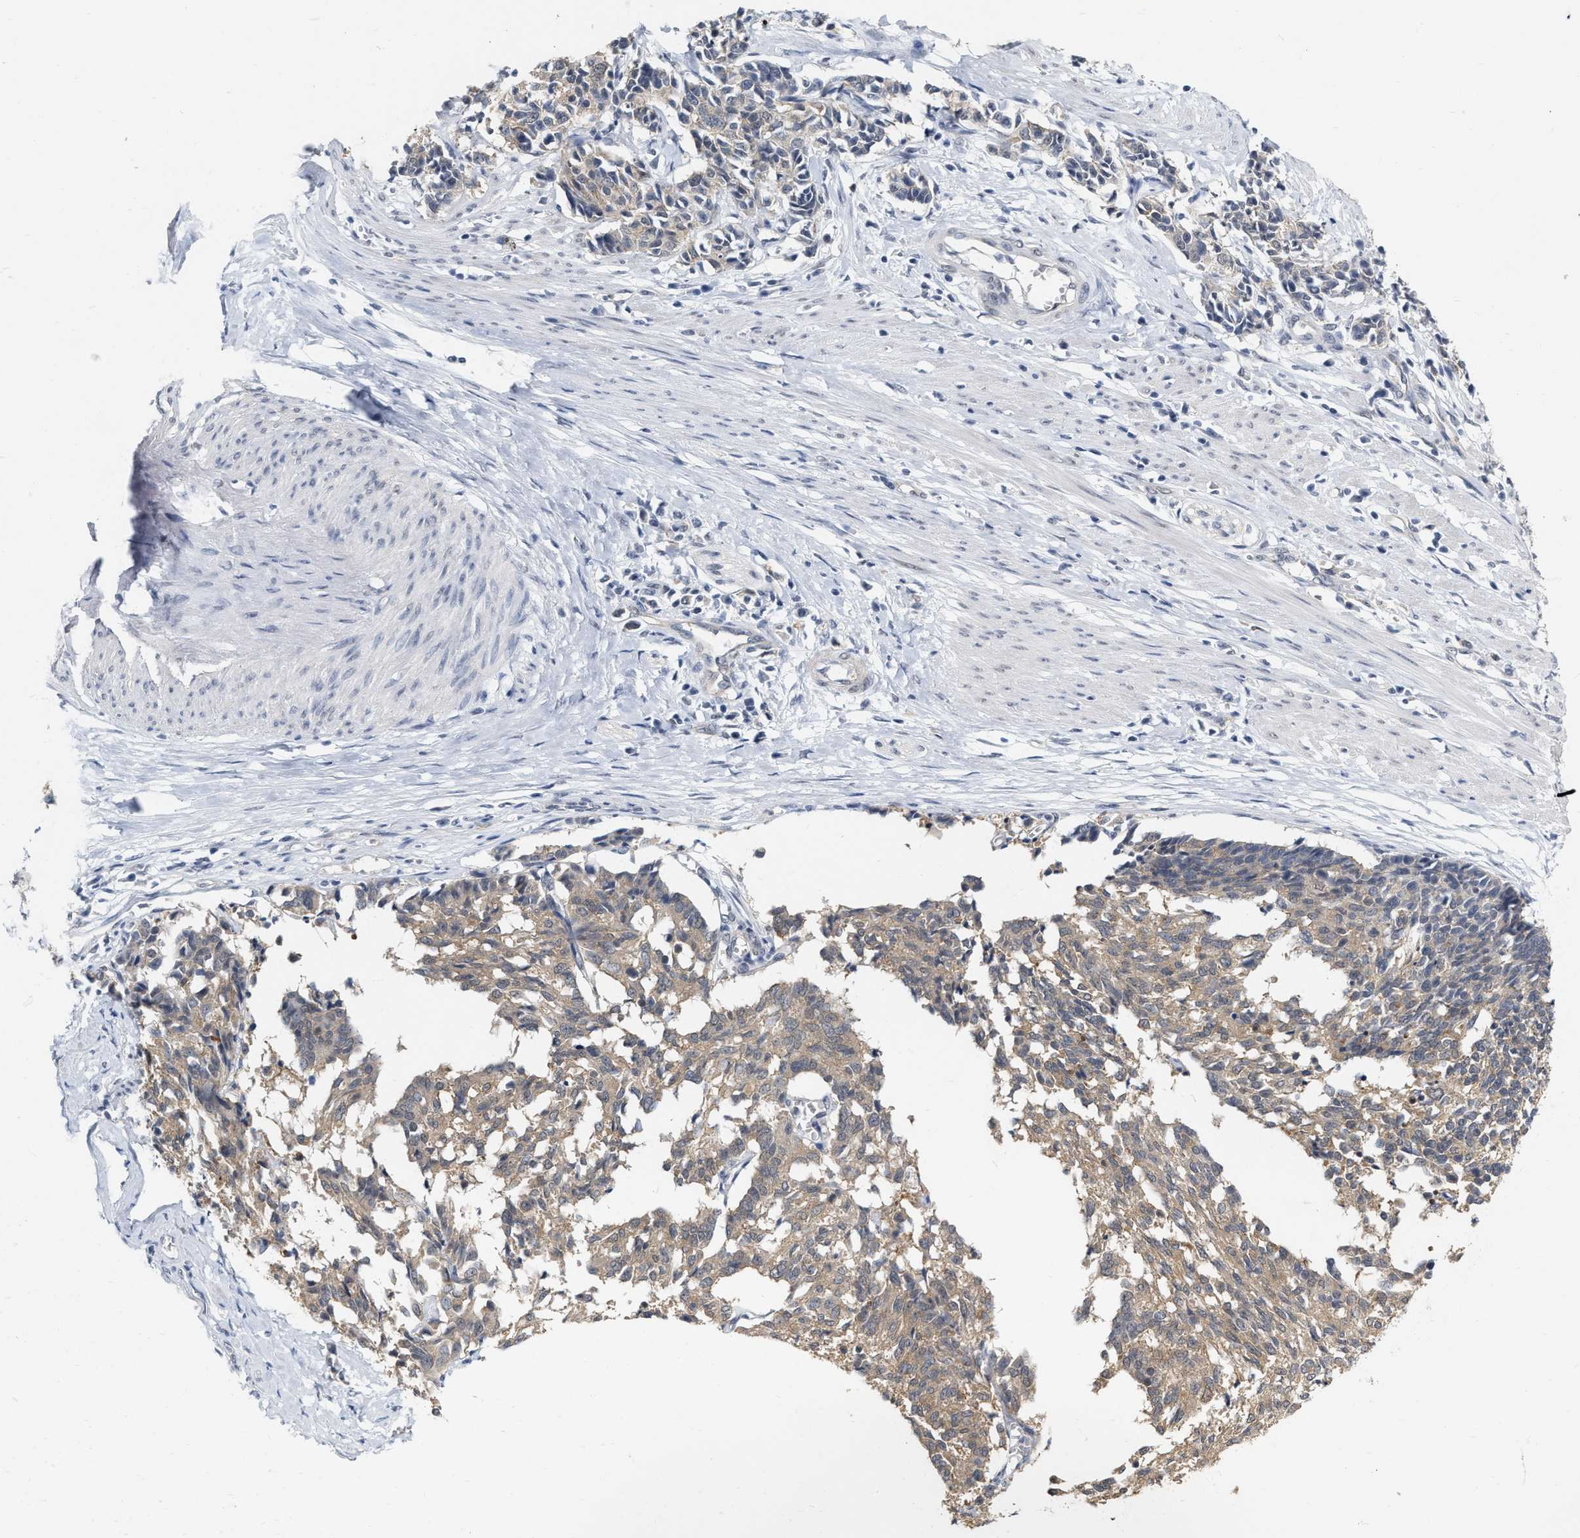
{"staining": {"intensity": "weak", "quantity": ">75%", "location": "cytoplasmic/membranous"}, "tissue": "cervical cancer", "cell_type": "Tumor cells", "image_type": "cancer", "snomed": [{"axis": "morphology", "description": "Squamous cell carcinoma, NOS"}, {"axis": "topography", "description": "Cervix"}], "caption": "Protein expression by immunohistochemistry (IHC) reveals weak cytoplasmic/membranous staining in about >75% of tumor cells in cervical cancer (squamous cell carcinoma). Ihc stains the protein of interest in brown and the nuclei are stained blue.", "gene": "RUVBL1", "patient": {"sex": "female", "age": 35}}